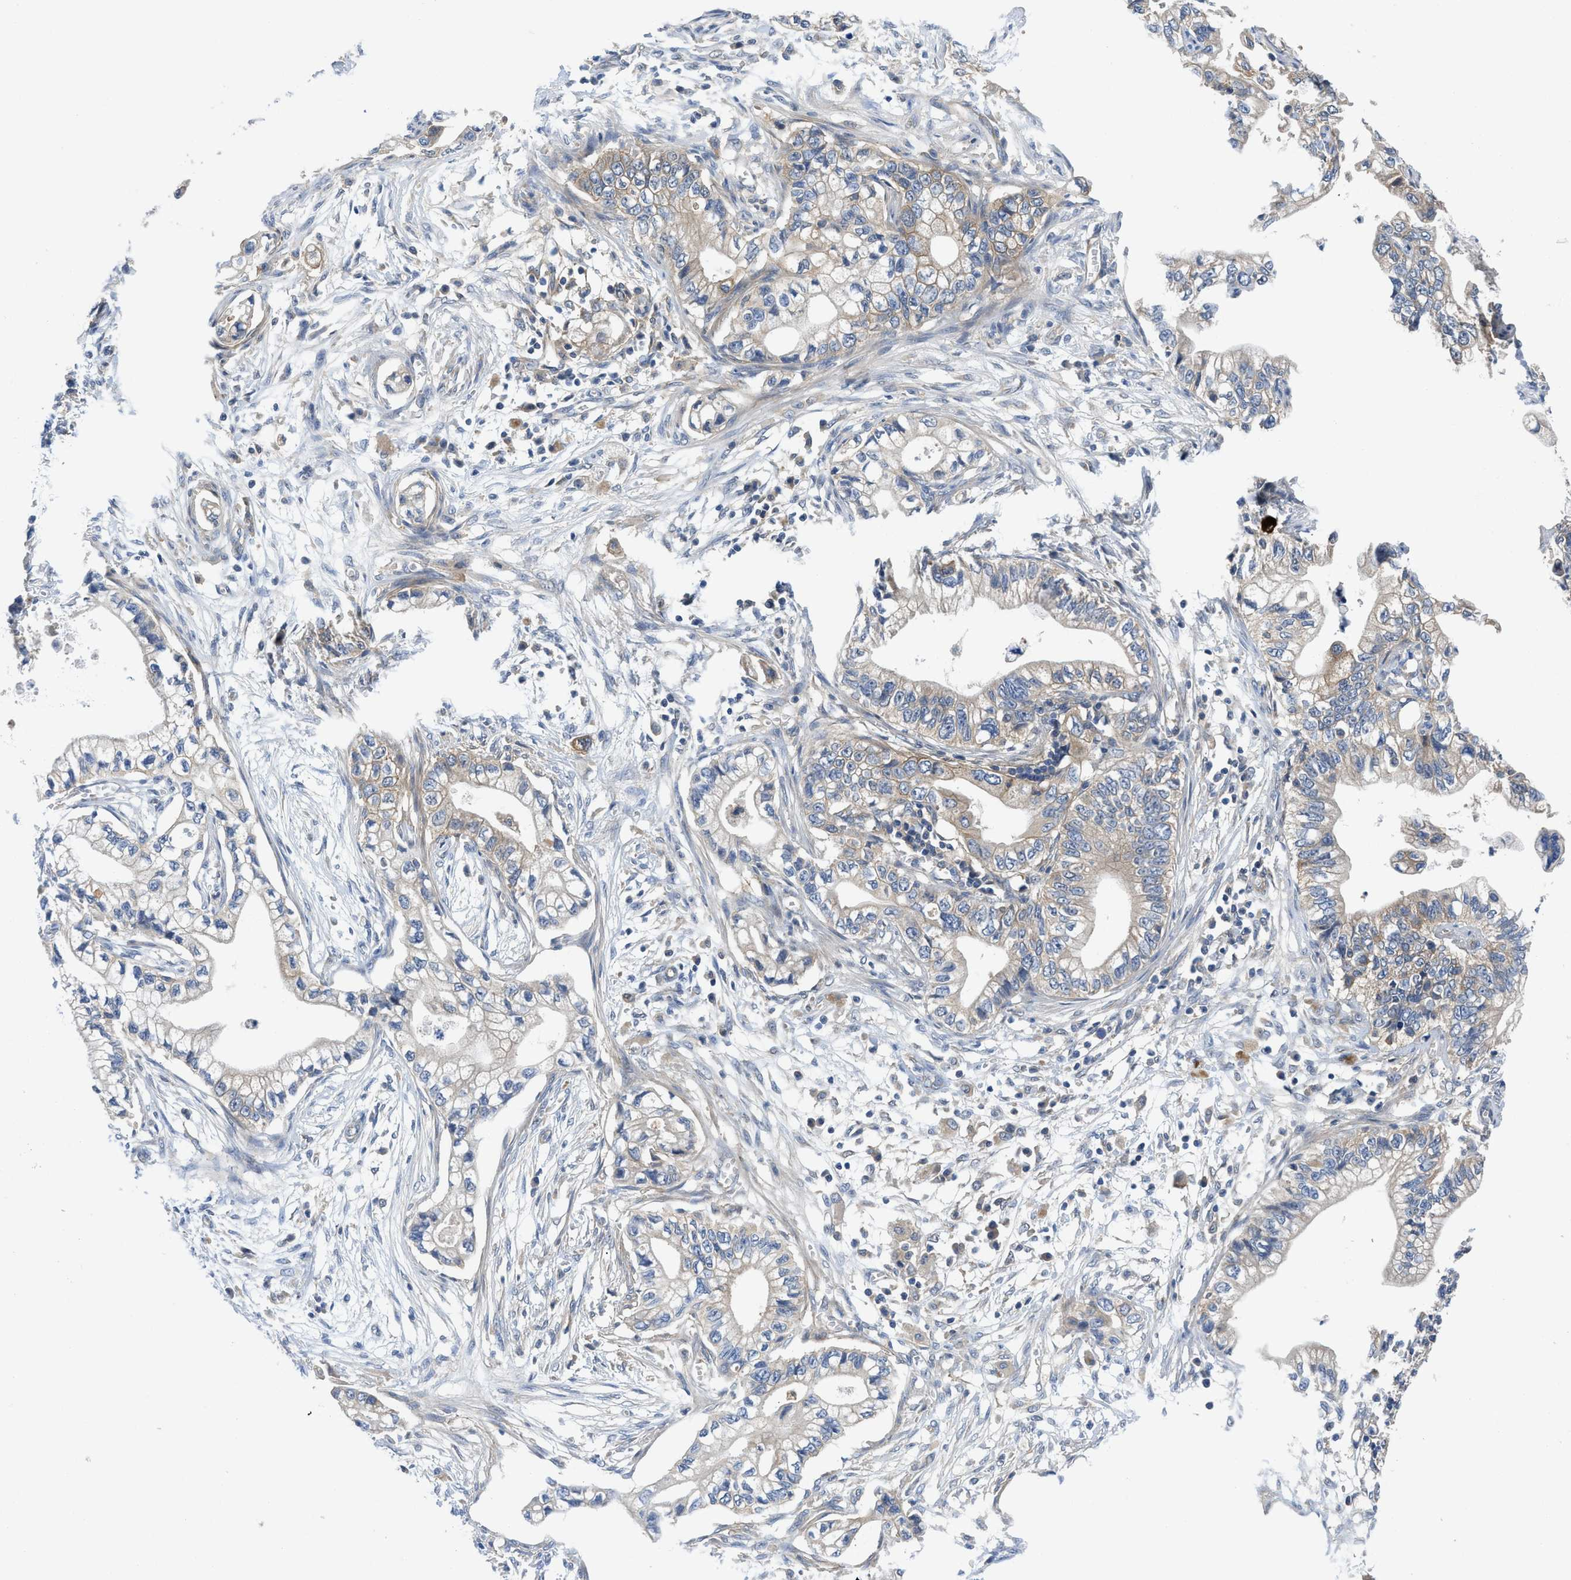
{"staining": {"intensity": "weak", "quantity": "<25%", "location": "cytoplasmic/membranous"}, "tissue": "pancreatic cancer", "cell_type": "Tumor cells", "image_type": "cancer", "snomed": [{"axis": "morphology", "description": "Adenocarcinoma, NOS"}, {"axis": "topography", "description": "Pancreas"}], "caption": "There is no significant expression in tumor cells of pancreatic cancer (adenocarcinoma).", "gene": "PANX1", "patient": {"sex": "male", "age": 56}}